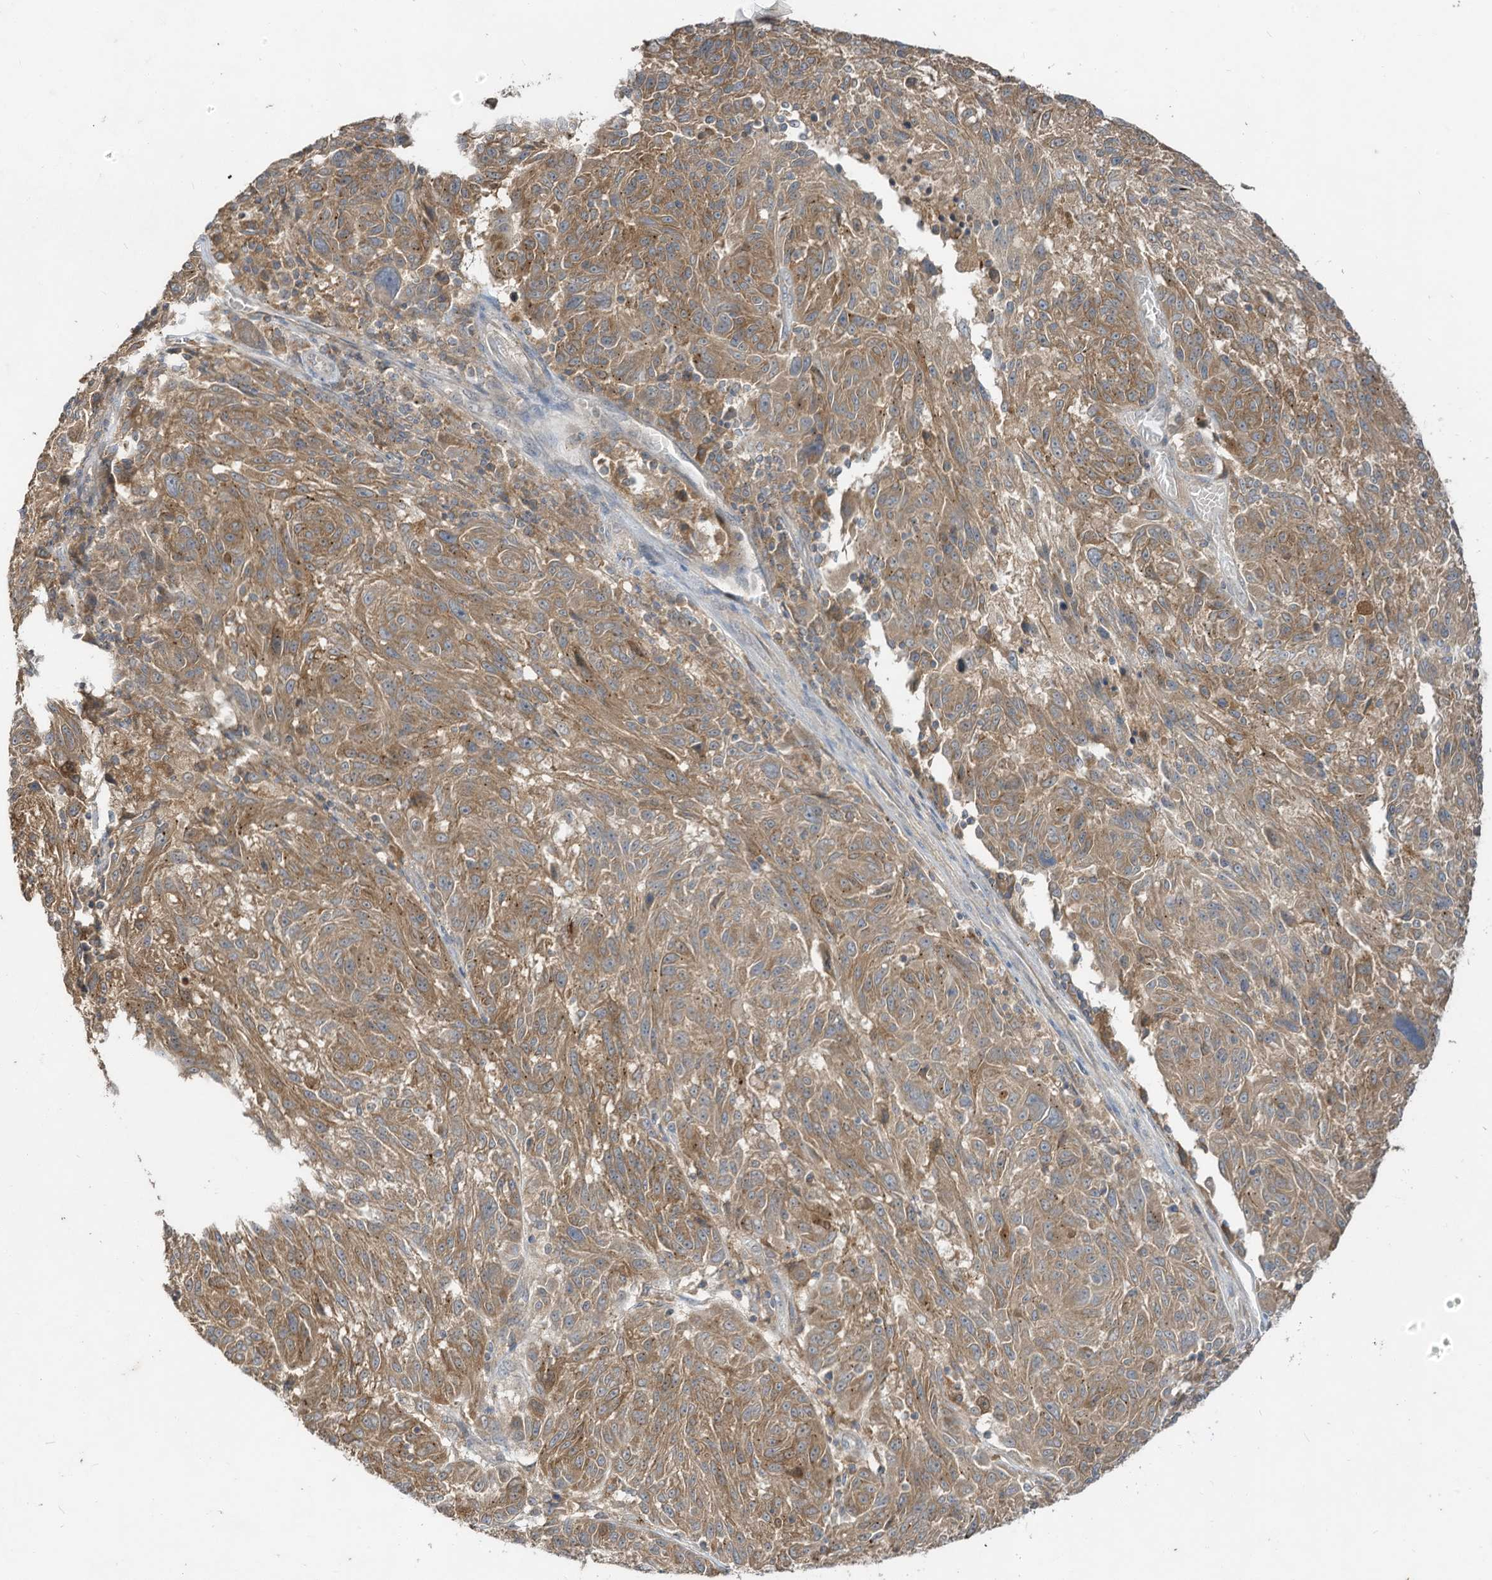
{"staining": {"intensity": "moderate", "quantity": ">75%", "location": "cytoplasmic/membranous"}, "tissue": "melanoma", "cell_type": "Tumor cells", "image_type": "cancer", "snomed": [{"axis": "morphology", "description": "Malignant melanoma, NOS"}, {"axis": "topography", "description": "Skin"}], "caption": "An image of malignant melanoma stained for a protein demonstrates moderate cytoplasmic/membranous brown staining in tumor cells. (DAB IHC with brightfield microscopy, high magnification).", "gene": "LDAH", "patient": {"sex": "male", "age": 53}}